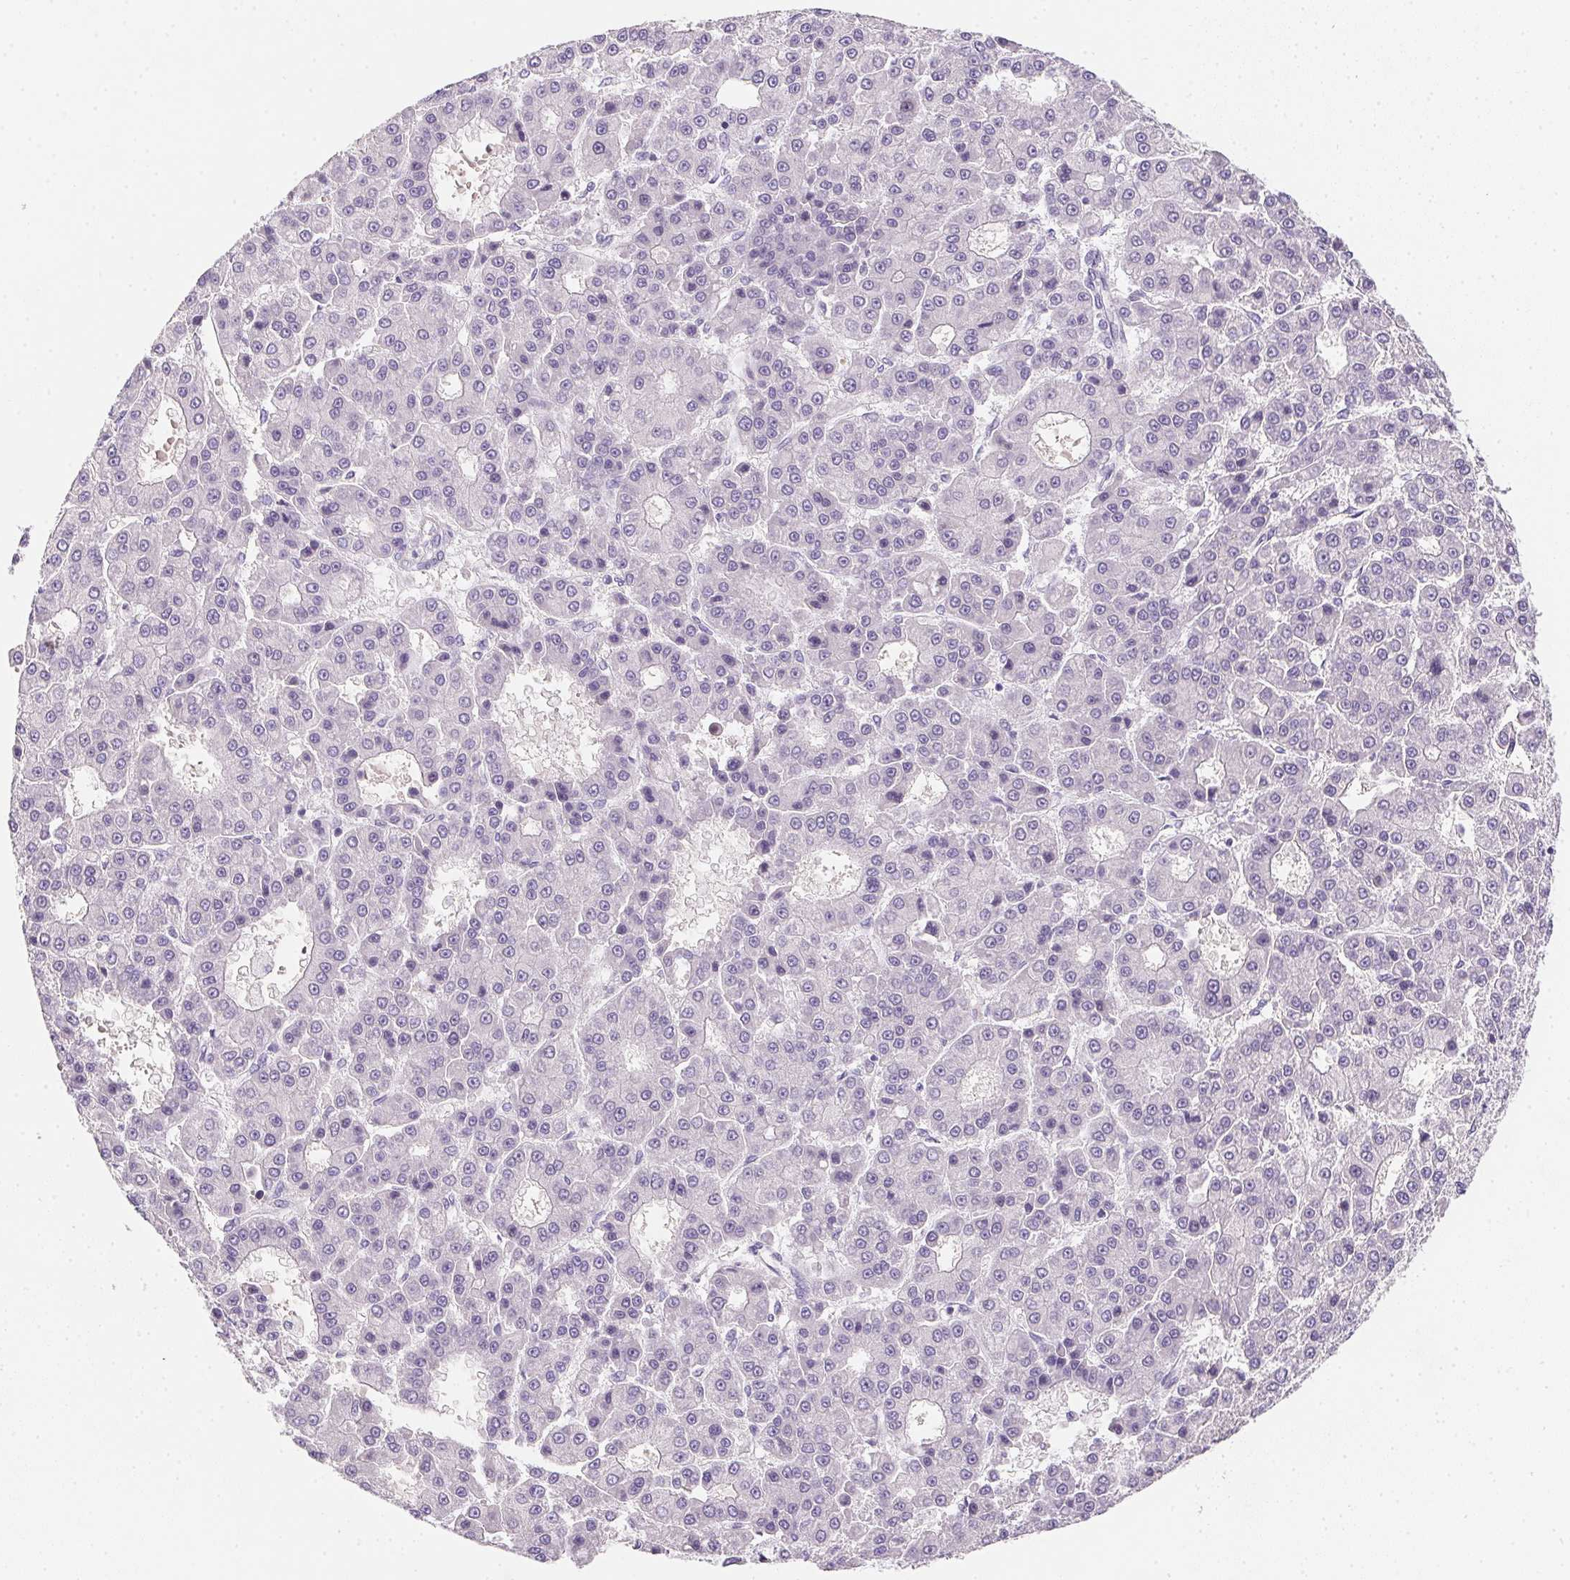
{"staining": {"intensity": "negative", "quantity": "none", "location": "none"}, "tissue": "liver cancer", "cell_type": "Tumor cells", "image_type": "cancer", "snomed": [{"axis": "morphology", "description": "Carcinoma, Hepatocellular, NOS"}, {"axis": "topography", "description": "Liver"}], "caption": "Photomicrograph shows no significant protein expression in tumor cells of liver hepatocellular carcinoma. (Brightfield microscopy of DAB immunohistochemistry at high magnification).", "gene": "HELLS", "patient": {"sex": "male", "age": 70}}